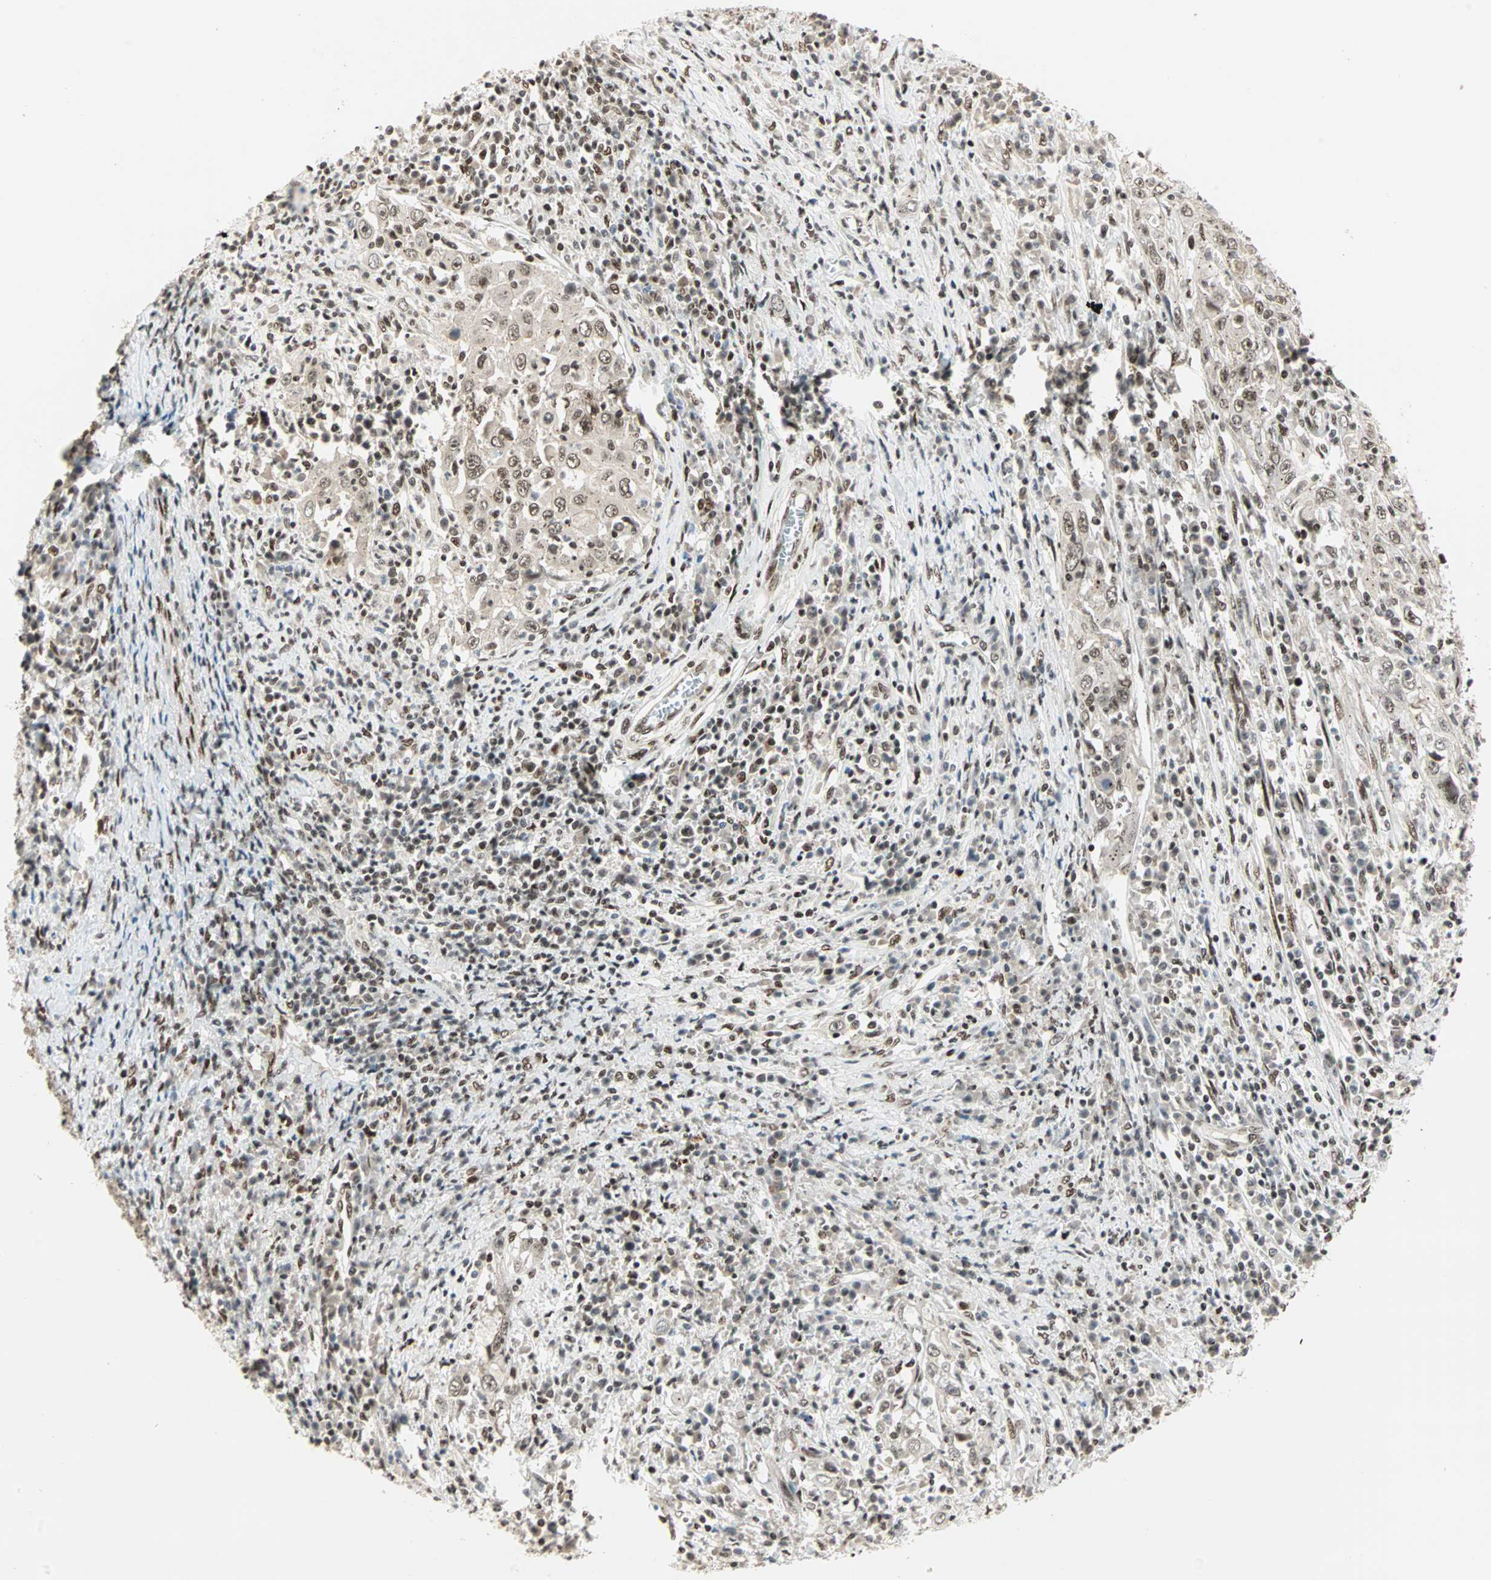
{"staining": {"intensity": "moderate", "quantity": ">75%", "location": "nuclear"}, "tissue": "cervical cancer", "cell_type": "Tumor cells", "image_type": "cancer", "snomed": [{"axis": "morphology", "description": "Squamous cell carcinoma, NOS"}, {"axis": "topography", "description": "Cervix"}], "caption": "This micrograph shows IHC staining of human squamous cell carcinoma (cervical), with medium moderate nuclear expression in about >75% of tumor cells.", "gene": "BLM", "patient": {"sex": "female", "age": 46}}